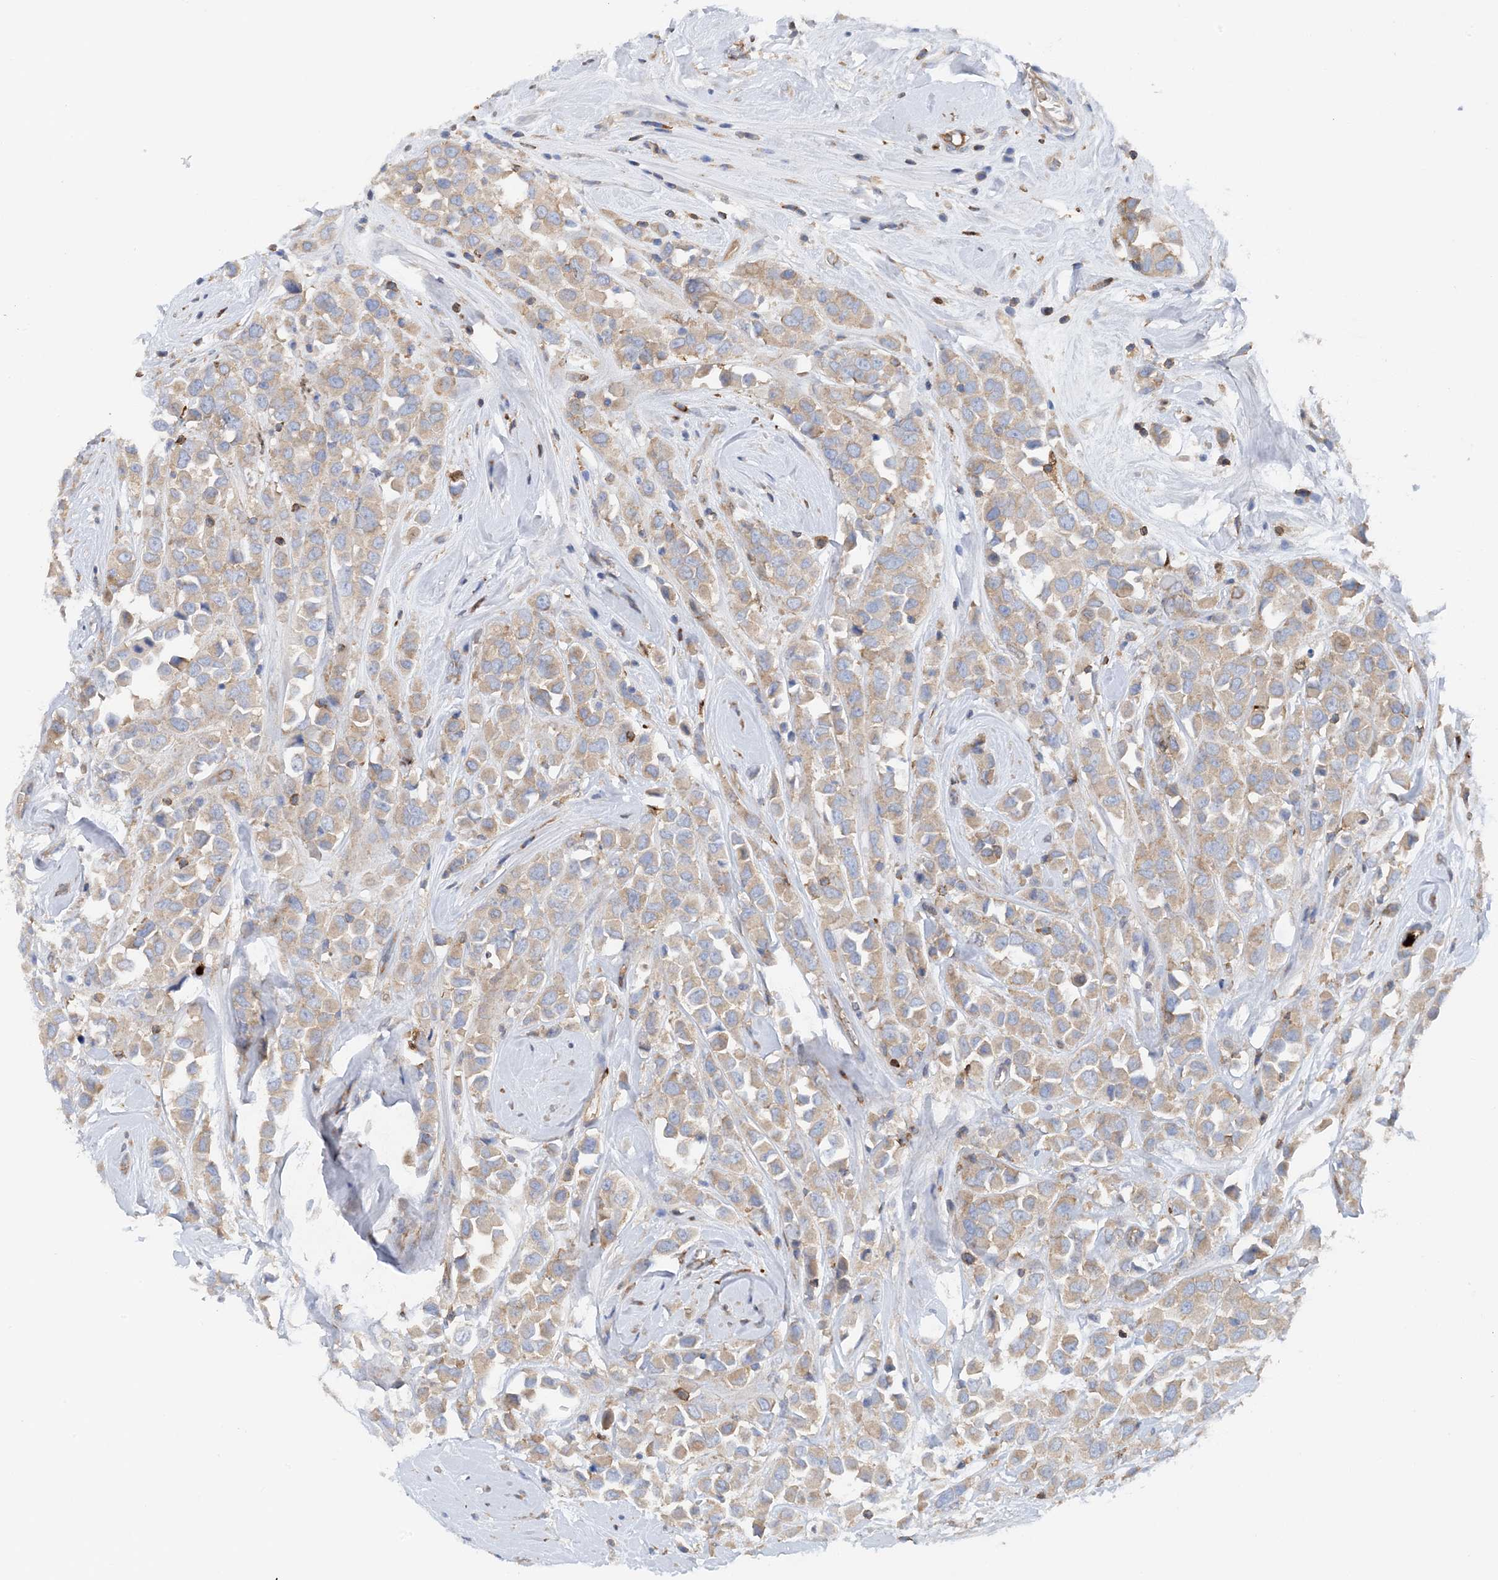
{"staining": {"intensity": "weak", "quantity": "25%-75%", "location": "cytoplasmic/membranous"}, "tissue": "breast cancer", "cell_type": "Tumor cells", "image_type": "cancer", "snomed": [{"axis": "morphology", "description": "Duct carcinoma"}, {"axis": "topography", "description": "Breast"}], "caption": "The immunohistochemical stain labels weak cytoplasmic/membranous staining in tumor cells of breast invasive ductal carcinoma tissue. The protein of interest is shown in brown color, while the nuclei are stained blue.", "gene": "PHACTR2", "patient": {"sex": "female", "age": 61}}